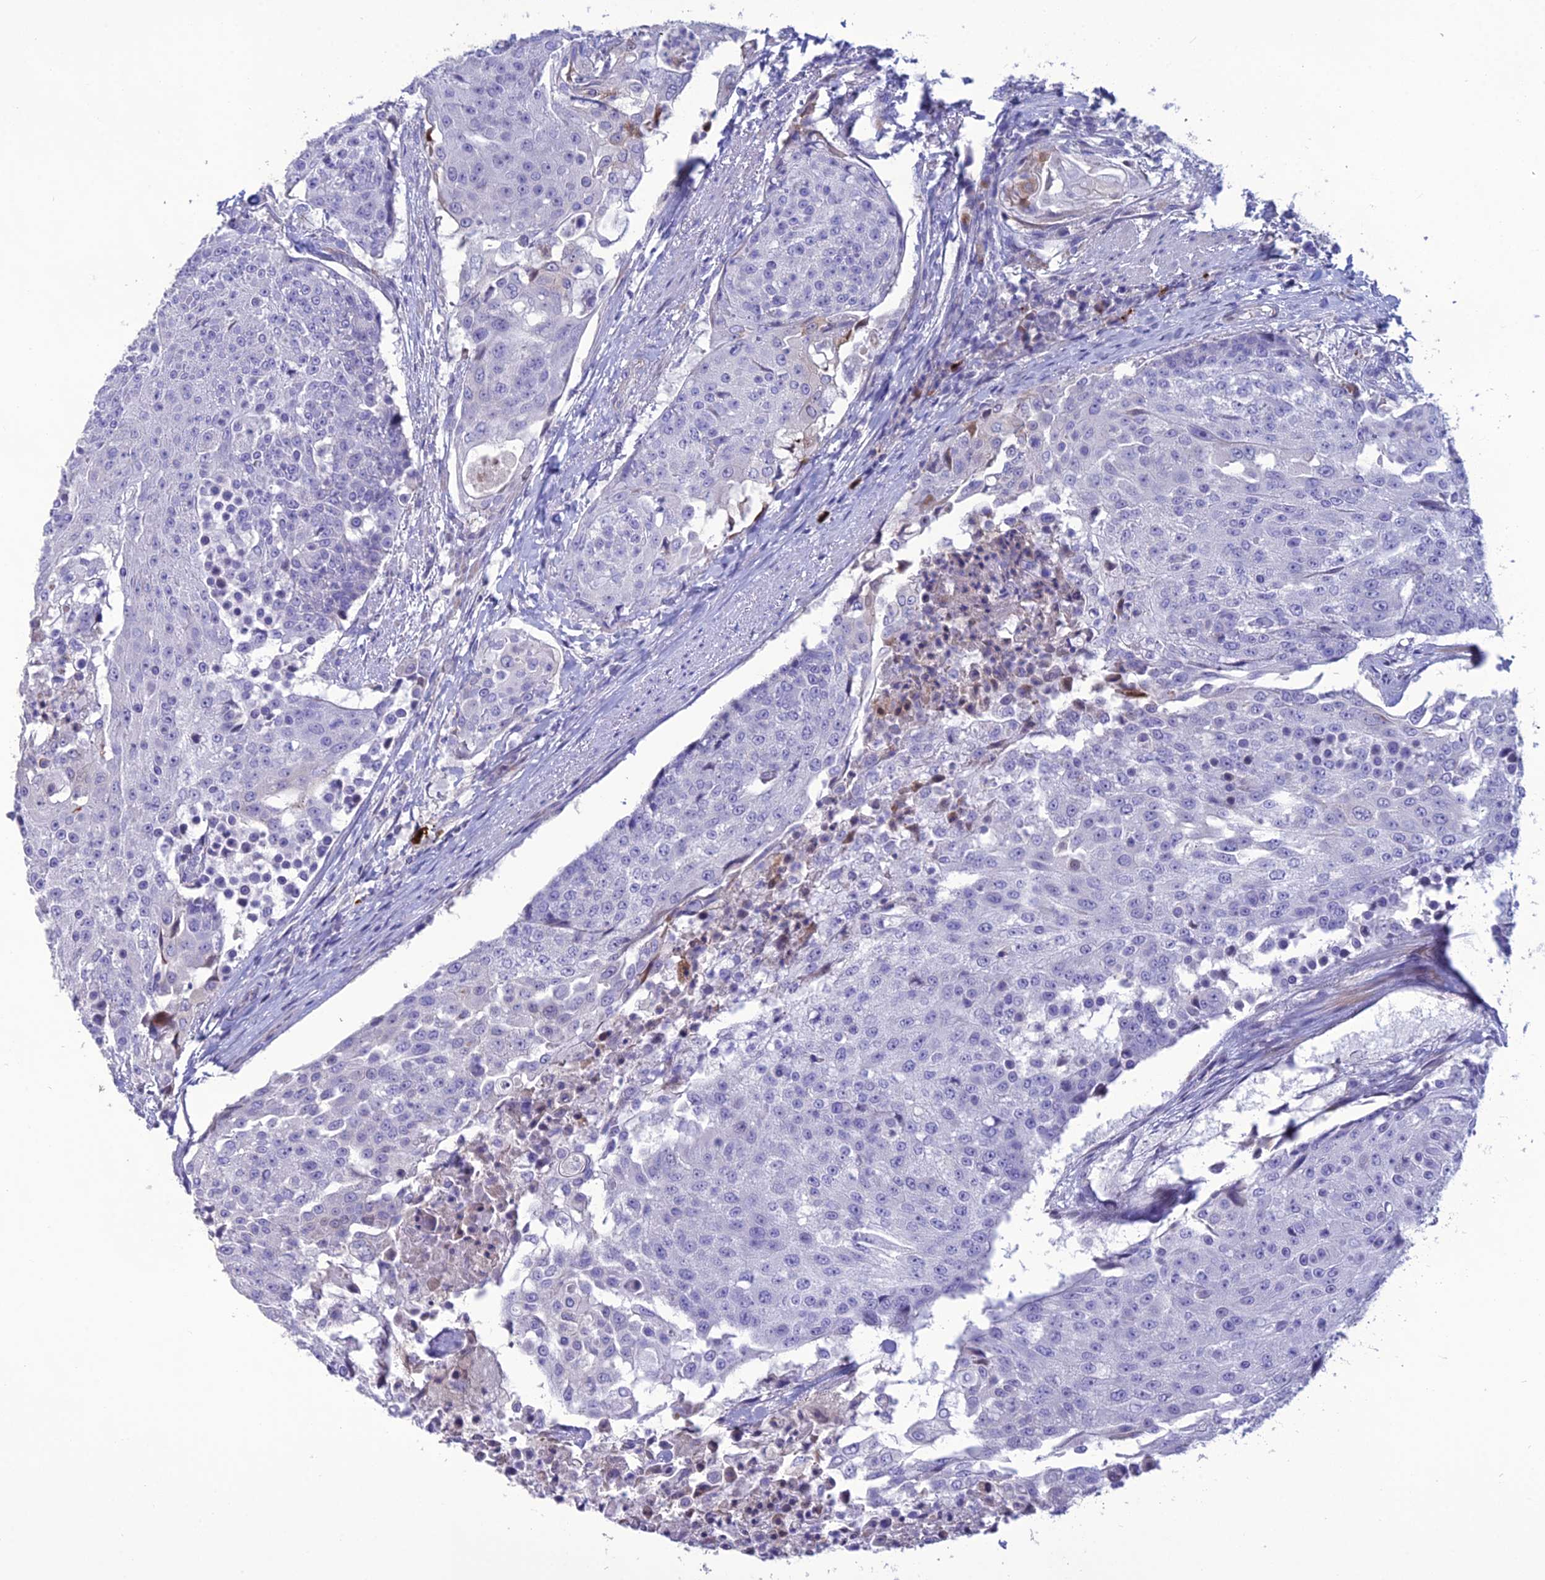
{"staining": {"intensity": "negative", "quantity": "none", "location": "none"}, "tissue": "urothelial cancer", "cell_type": "Tumor cells", "image_type": "cancer", "snomed": [{"axis": "morphology", "description": "Urothelial carcinoma, High grade"}, {"axis": "topography", "description": "Urinary bladder"}], "caption": "Tumor cells show no significant staining in urothelial carcinoma (high-grade).", "gene": "OR56B1", "patient": {"sex": "female", "age": 63}}